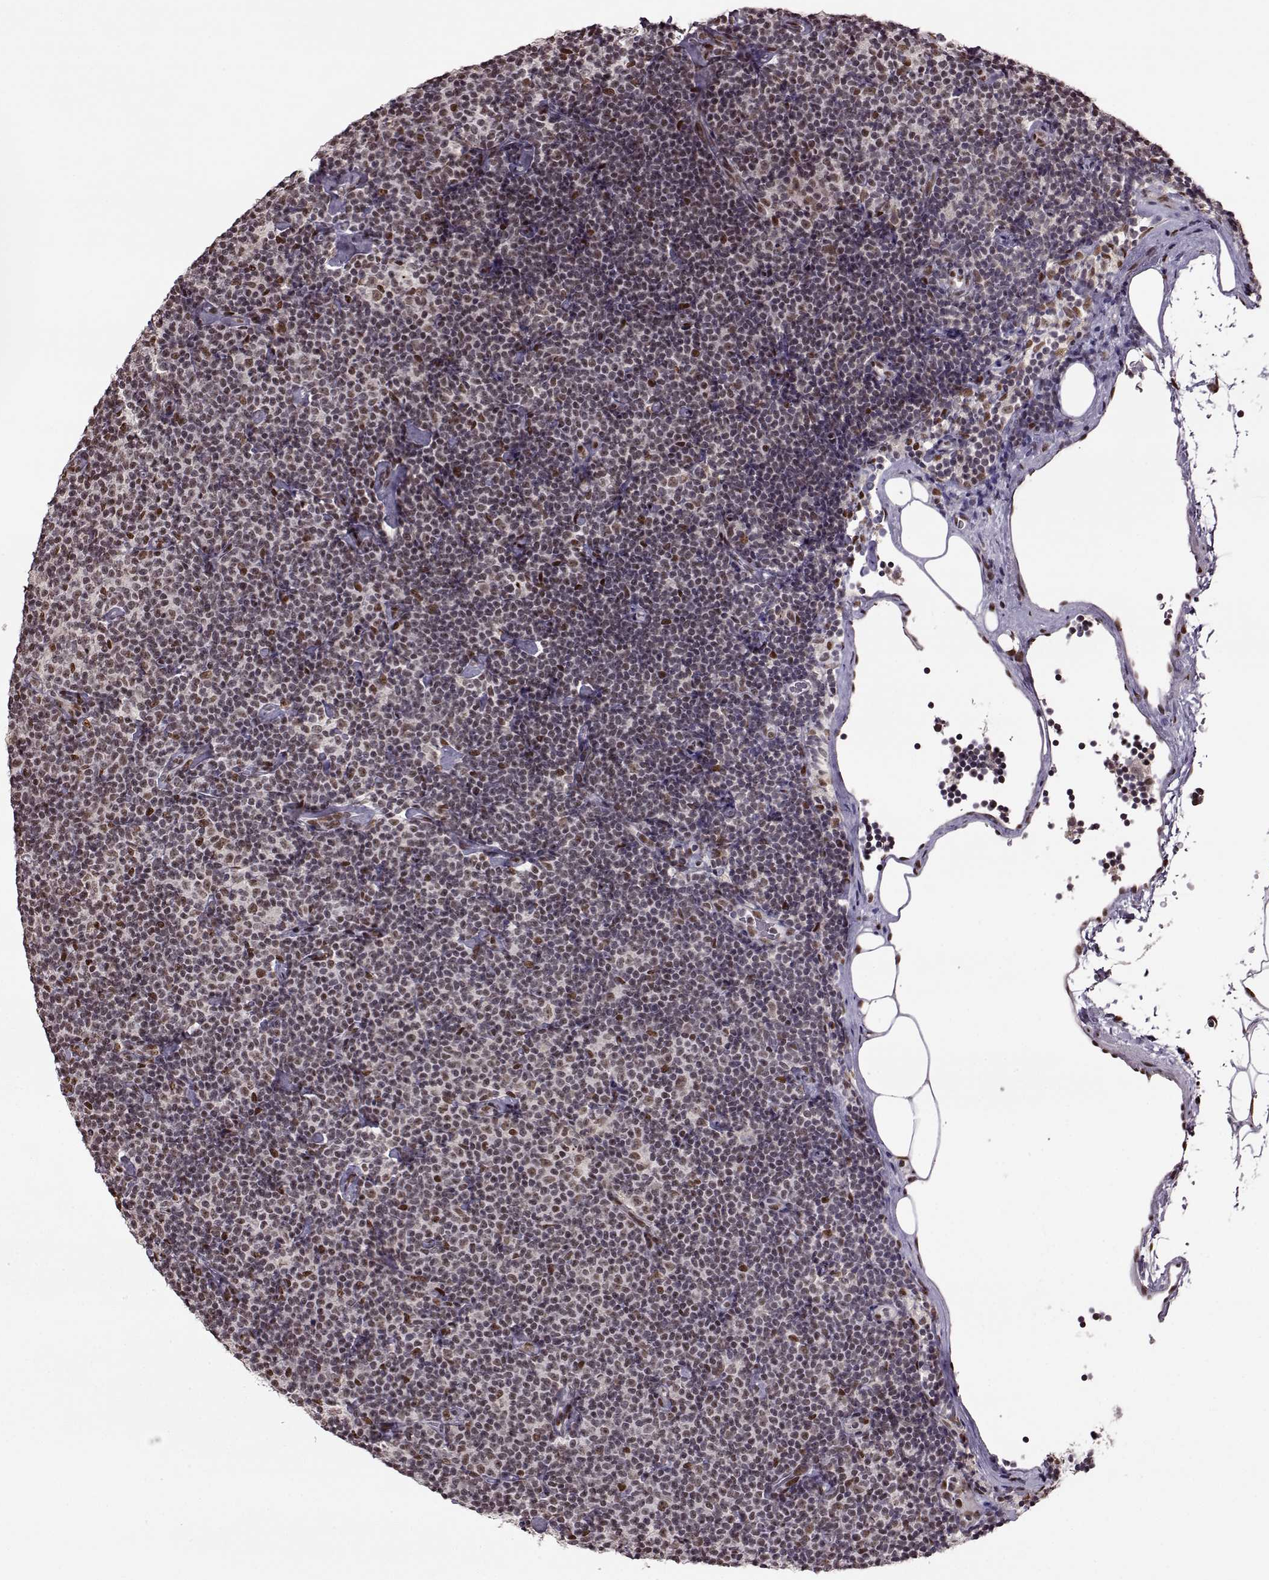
{"staining": {"intensity": "weak", "quantity": ">75%", "location": "nuclear"}, "tissue": "lymphoma", "cell_type": "Tumor cells", "image_type": "cancer", "snomed": [{"axis": "morphology", "description": "Malignant lymphoma, non-Hodgkin's type, Low grade"}, {"axis": "topography", "description": "Lymph node"}], "caption": "Brown immunohistochemical staining in human malignant lymphoma, non-Hodgkin's type (low-grade) shows weak nuclear positivity in about >75% of tumor cells.", "gene": "FTO", "patient": {"sex": "male", "age": 81}}